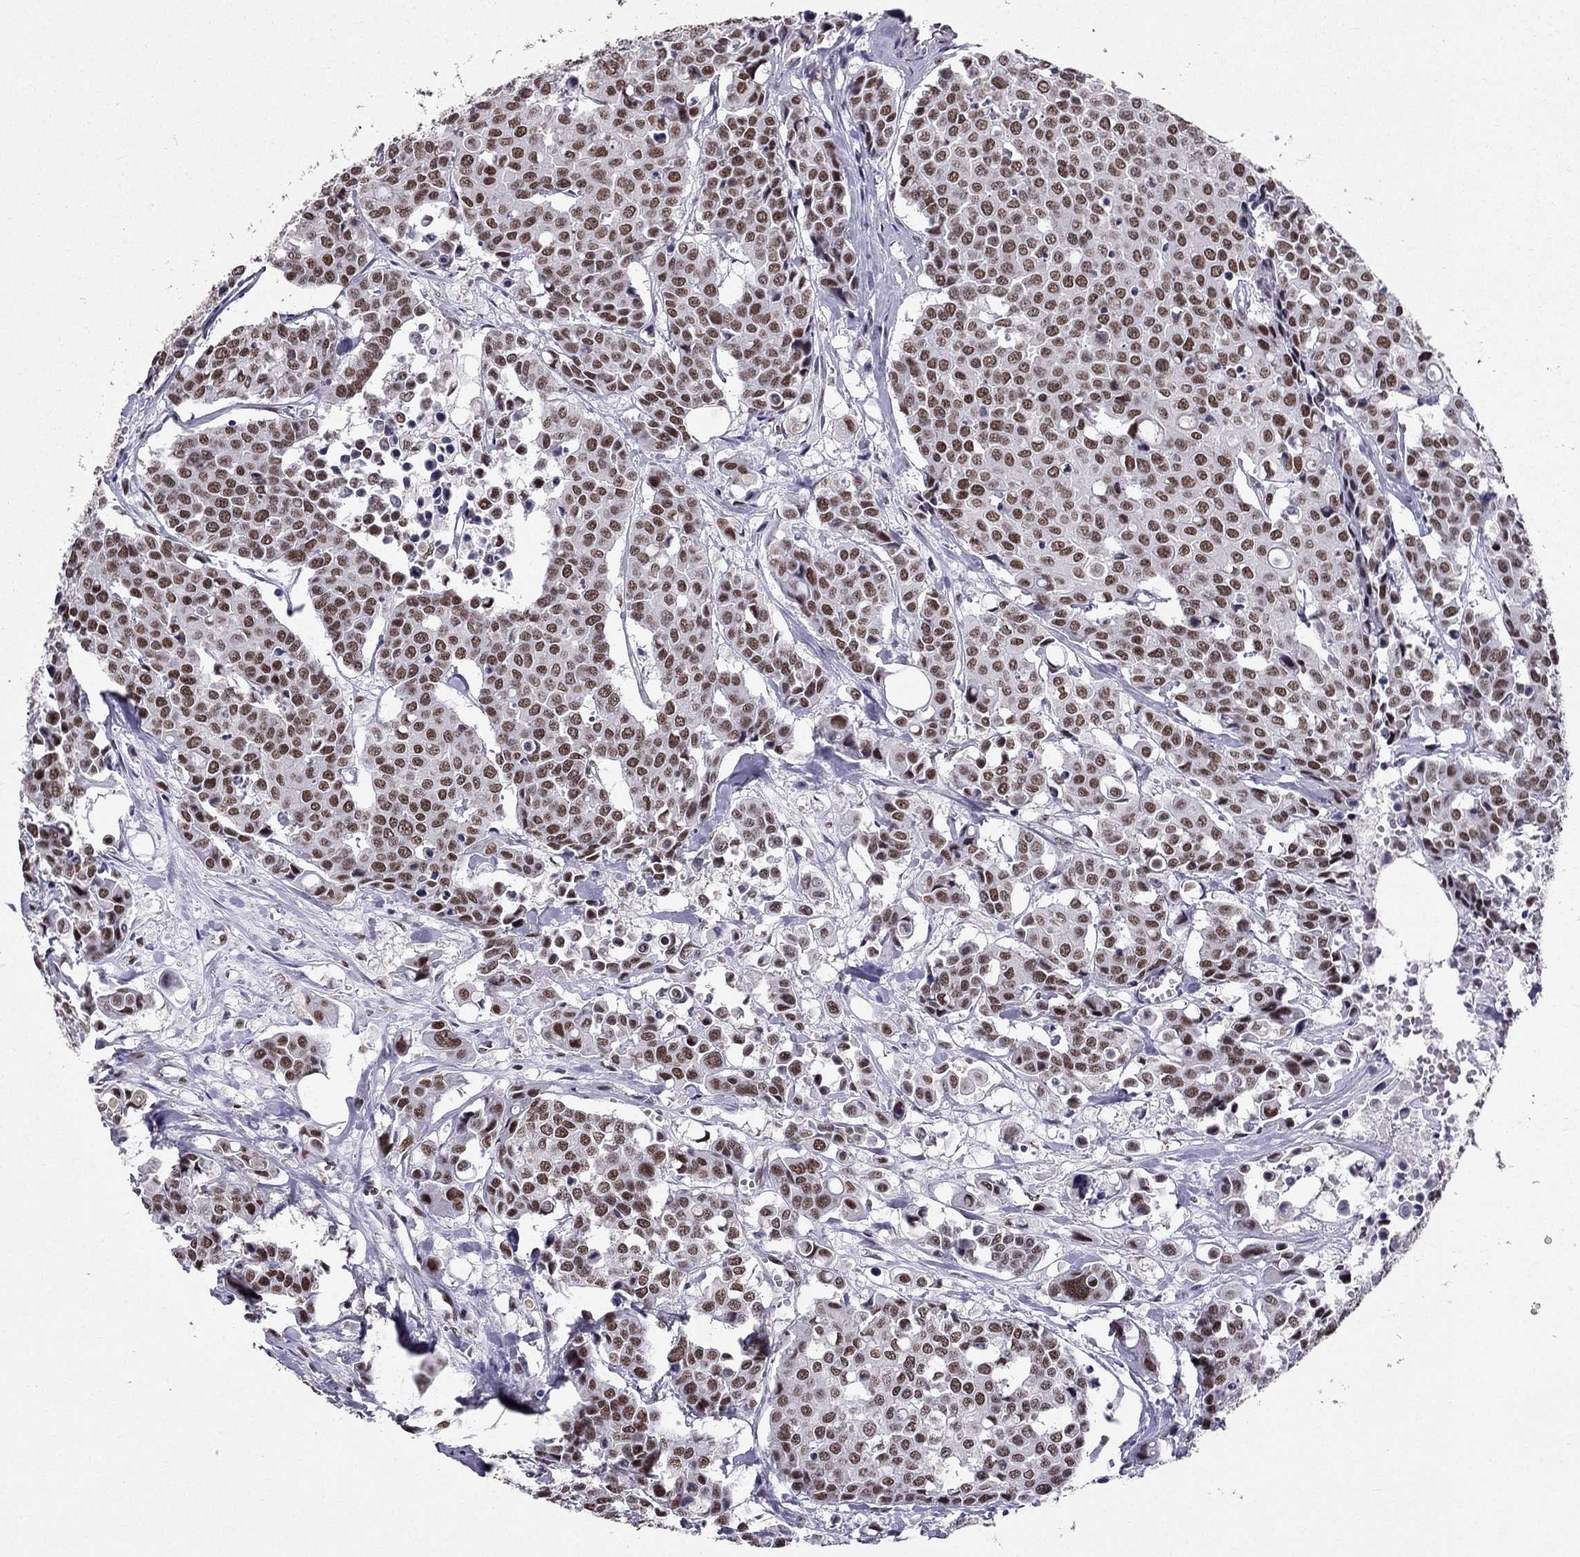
{"staining": {"intensity": "moderate", "quantity": ">75%", "location": "nuclear"}, "tissue": "carcinoid", "cell_type": "Tumor cells", "image_type": "cancer", "snomed": [{"axis": "morphology", "description": "Carcinoid, malignant, NOS"}, {"axis": "topography", "description": "Colon"}], "caption": "A brown stain highlights moderate nuclear positivity of a protein in carcinoid tumor cells. The protein is stained brown, and the nuclei are stained in blue (DAB (3,3'-diaminobenzidine) IHC with brightfield microscopy, high magnification).", "gene": "ZNF420", "patient": {"sex": "male", "age": 81}}